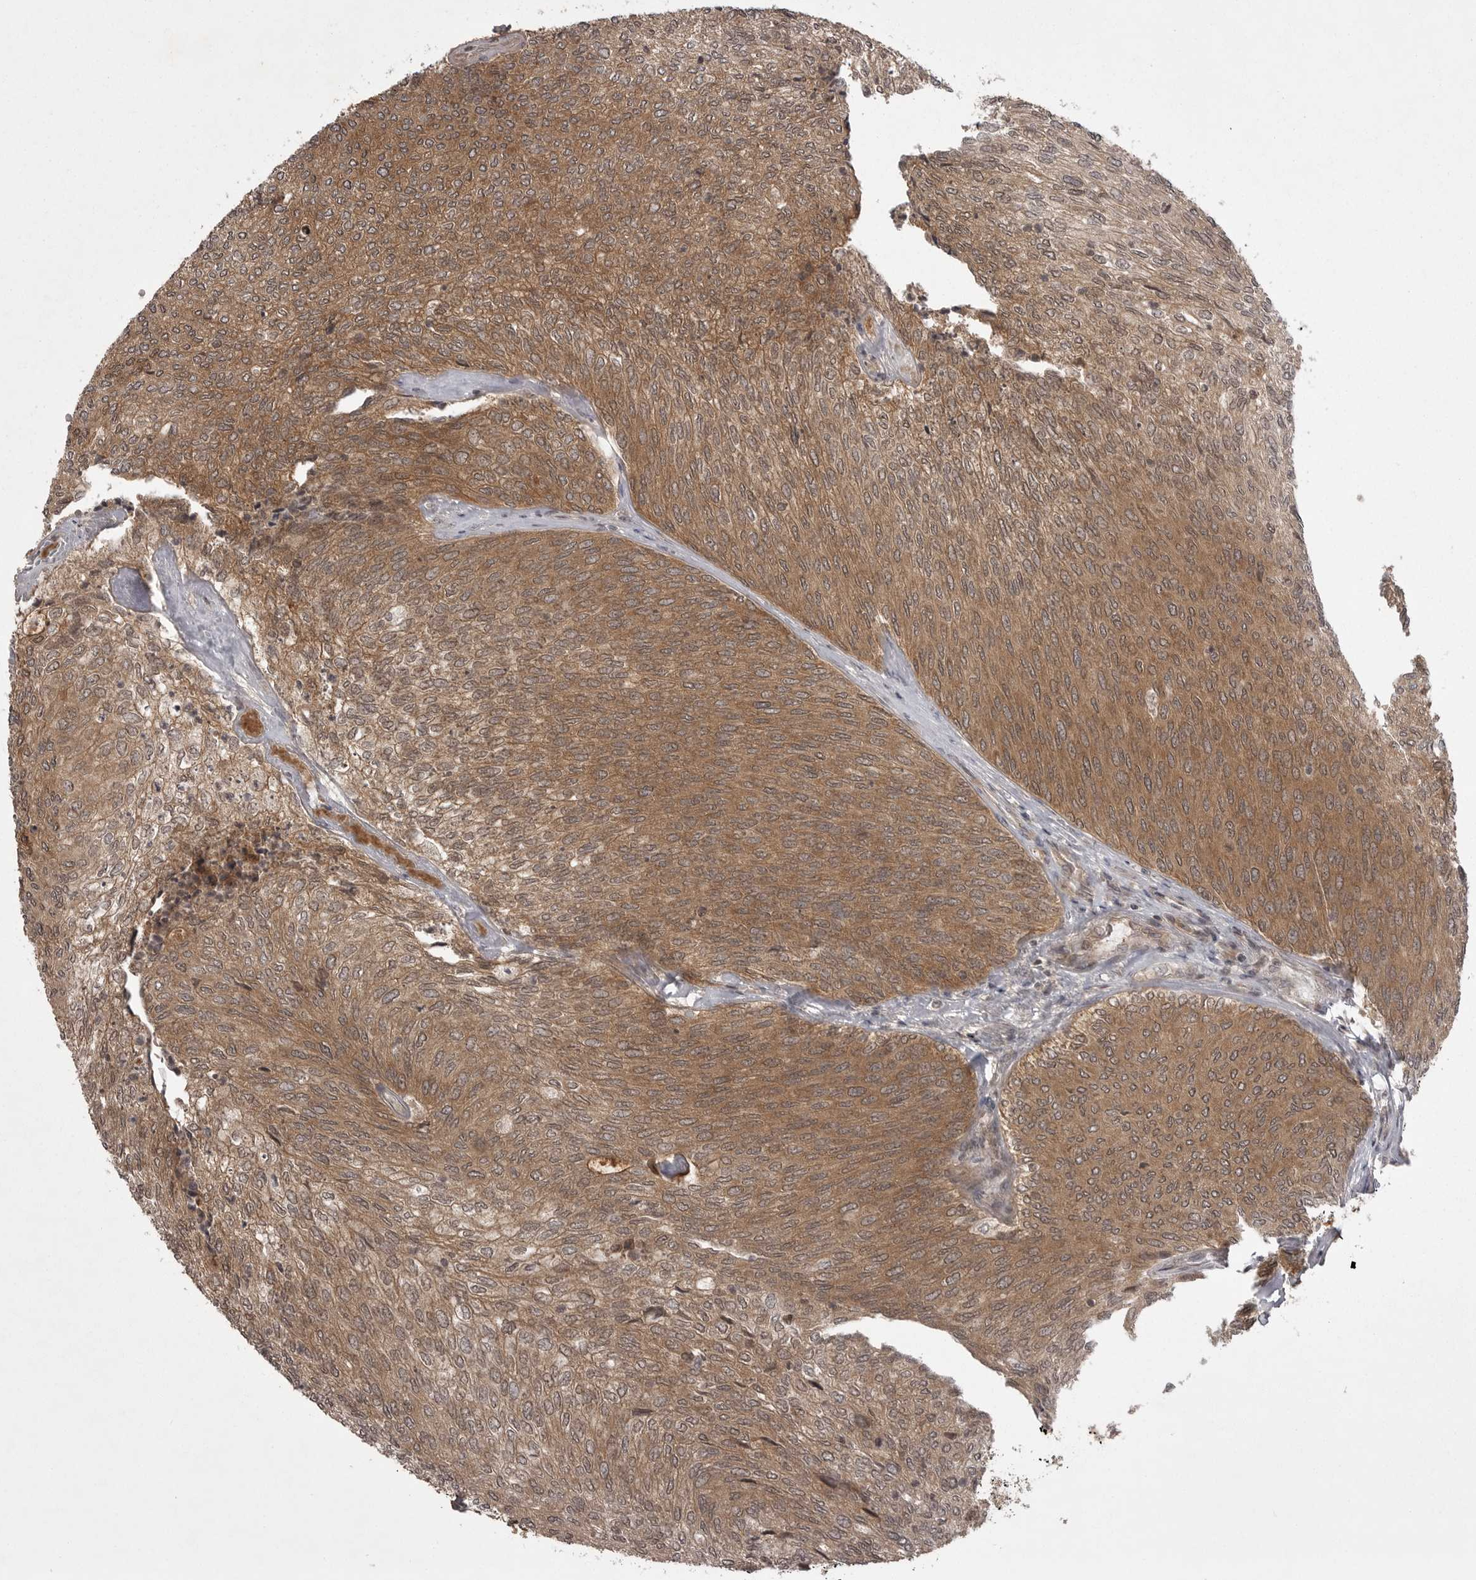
{"staining": {"intensity": "moderate", "quantity": ">75%", "location": "cytoplasmic/membranous"}, "tissue": "urothelial cancer", "cell_type": "Tumor cells", "image_type": "cancer", "snomed": [{"axis": "morphology", "description": "Urothelial carcinoma, Low grade"}, {"axis": "topography", "description": "Urinary bladder"}], "caption": "Moderate cytoplasmic/membranous positivity for a protein is appreciated in about >75% of tumor cells of urothelial cancer using IHC.", "gene": "STK24", "patient": {"sex": "female", "age": 79}}